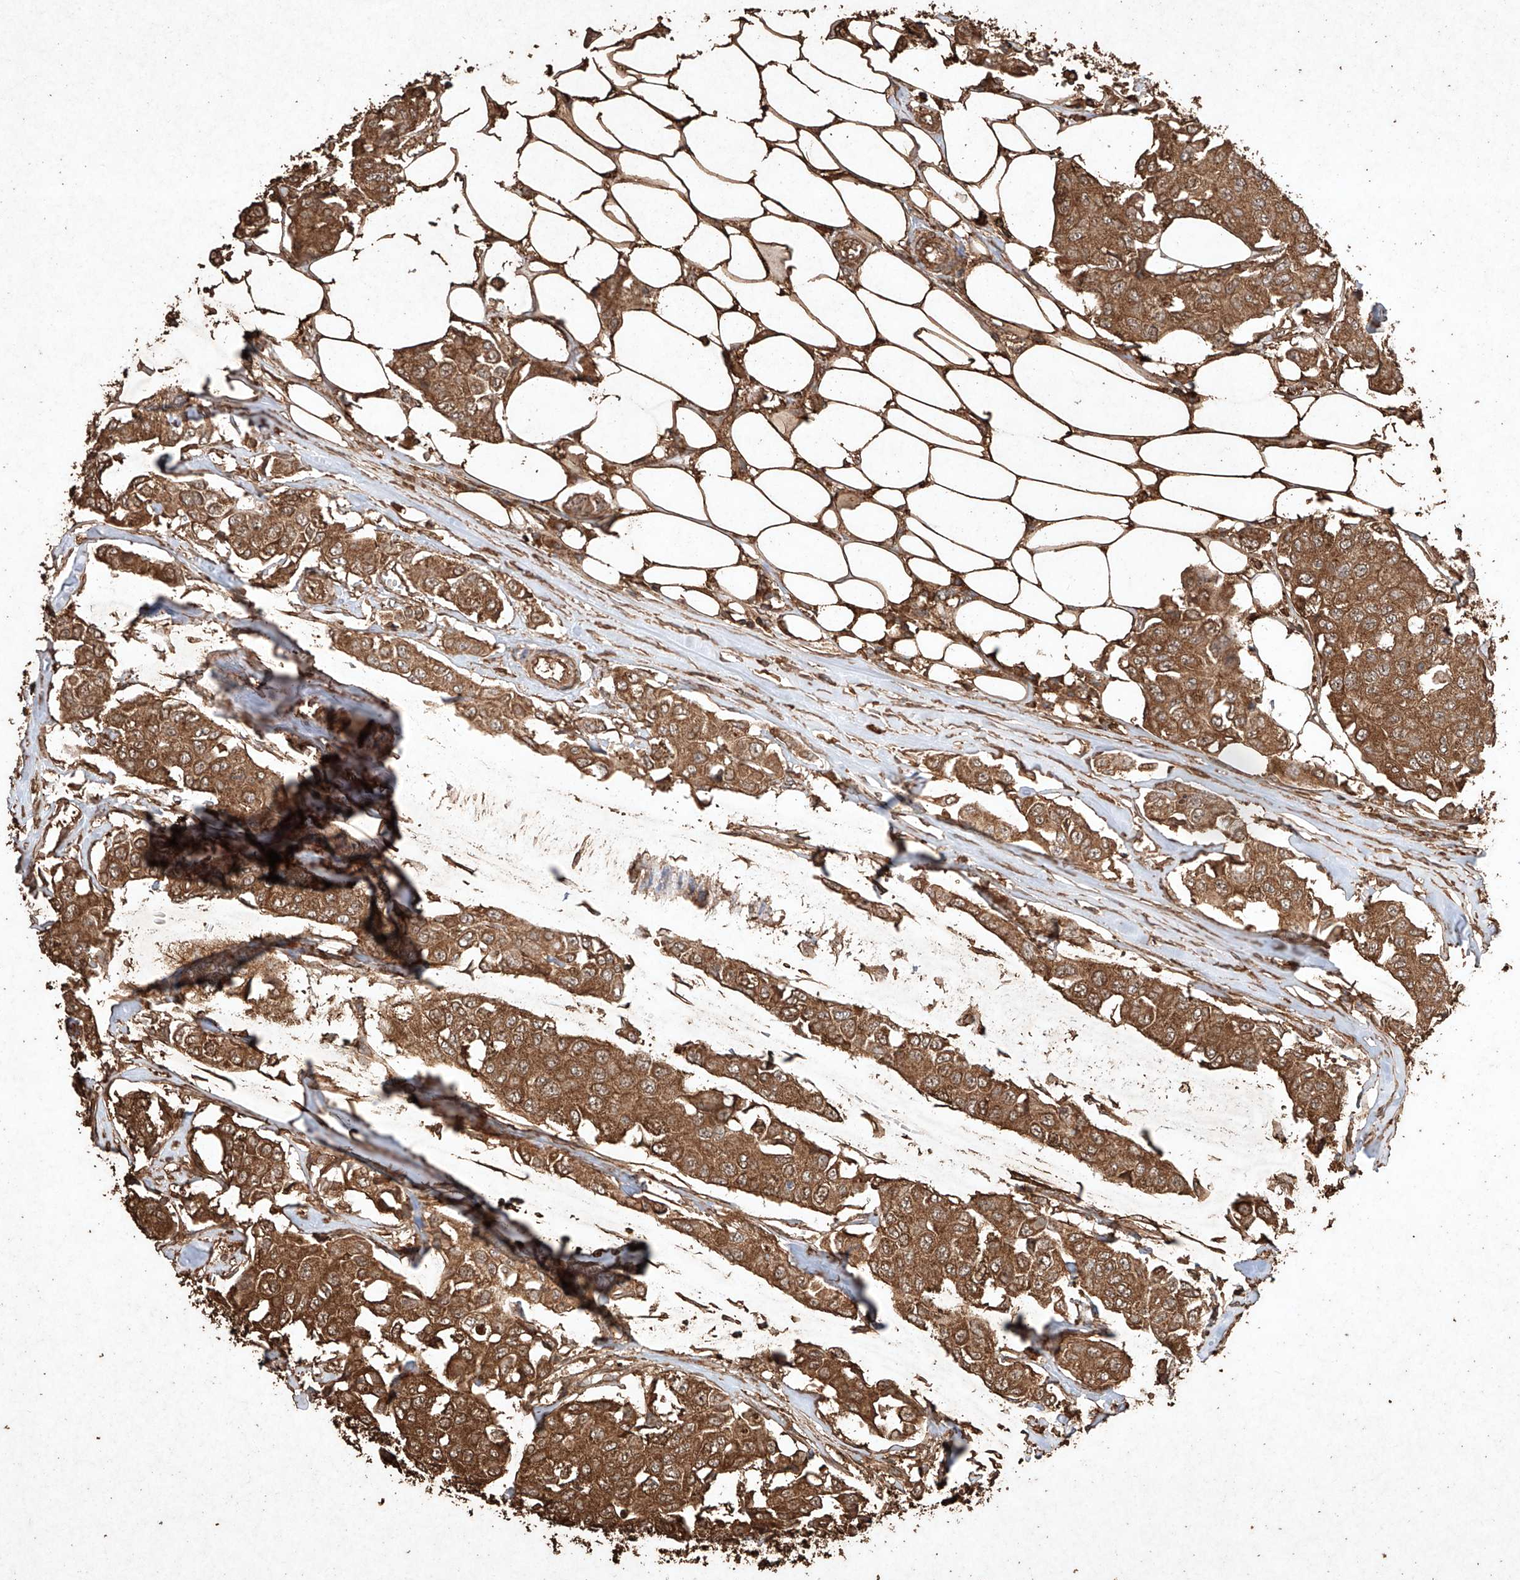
{"staining": {"intensity": "strong", "quantity": ">75%", "location": "cytoplasmic/membranous"}, "tissue": "breast cancer", "cell_type": "Tumor cells", "image_type": "cancer", "snomed": [{"axis": "morphology", "description": "Duct carcinoma"}, {"axis": "topography", "description": "Breast"}], "caption": "Immunohistochemistry micrograph of neoplastic tissue: breast cancer stained using immunohistochemistry (IHC) exhibits high levels of strong protein expression localized specifically in the cytoplasmic/membranous of tumor cells, appearing as a cytoplasmic/membranous brown color.", "gene": "M6PR", "patient": {"sex": "female", "age": 80}}